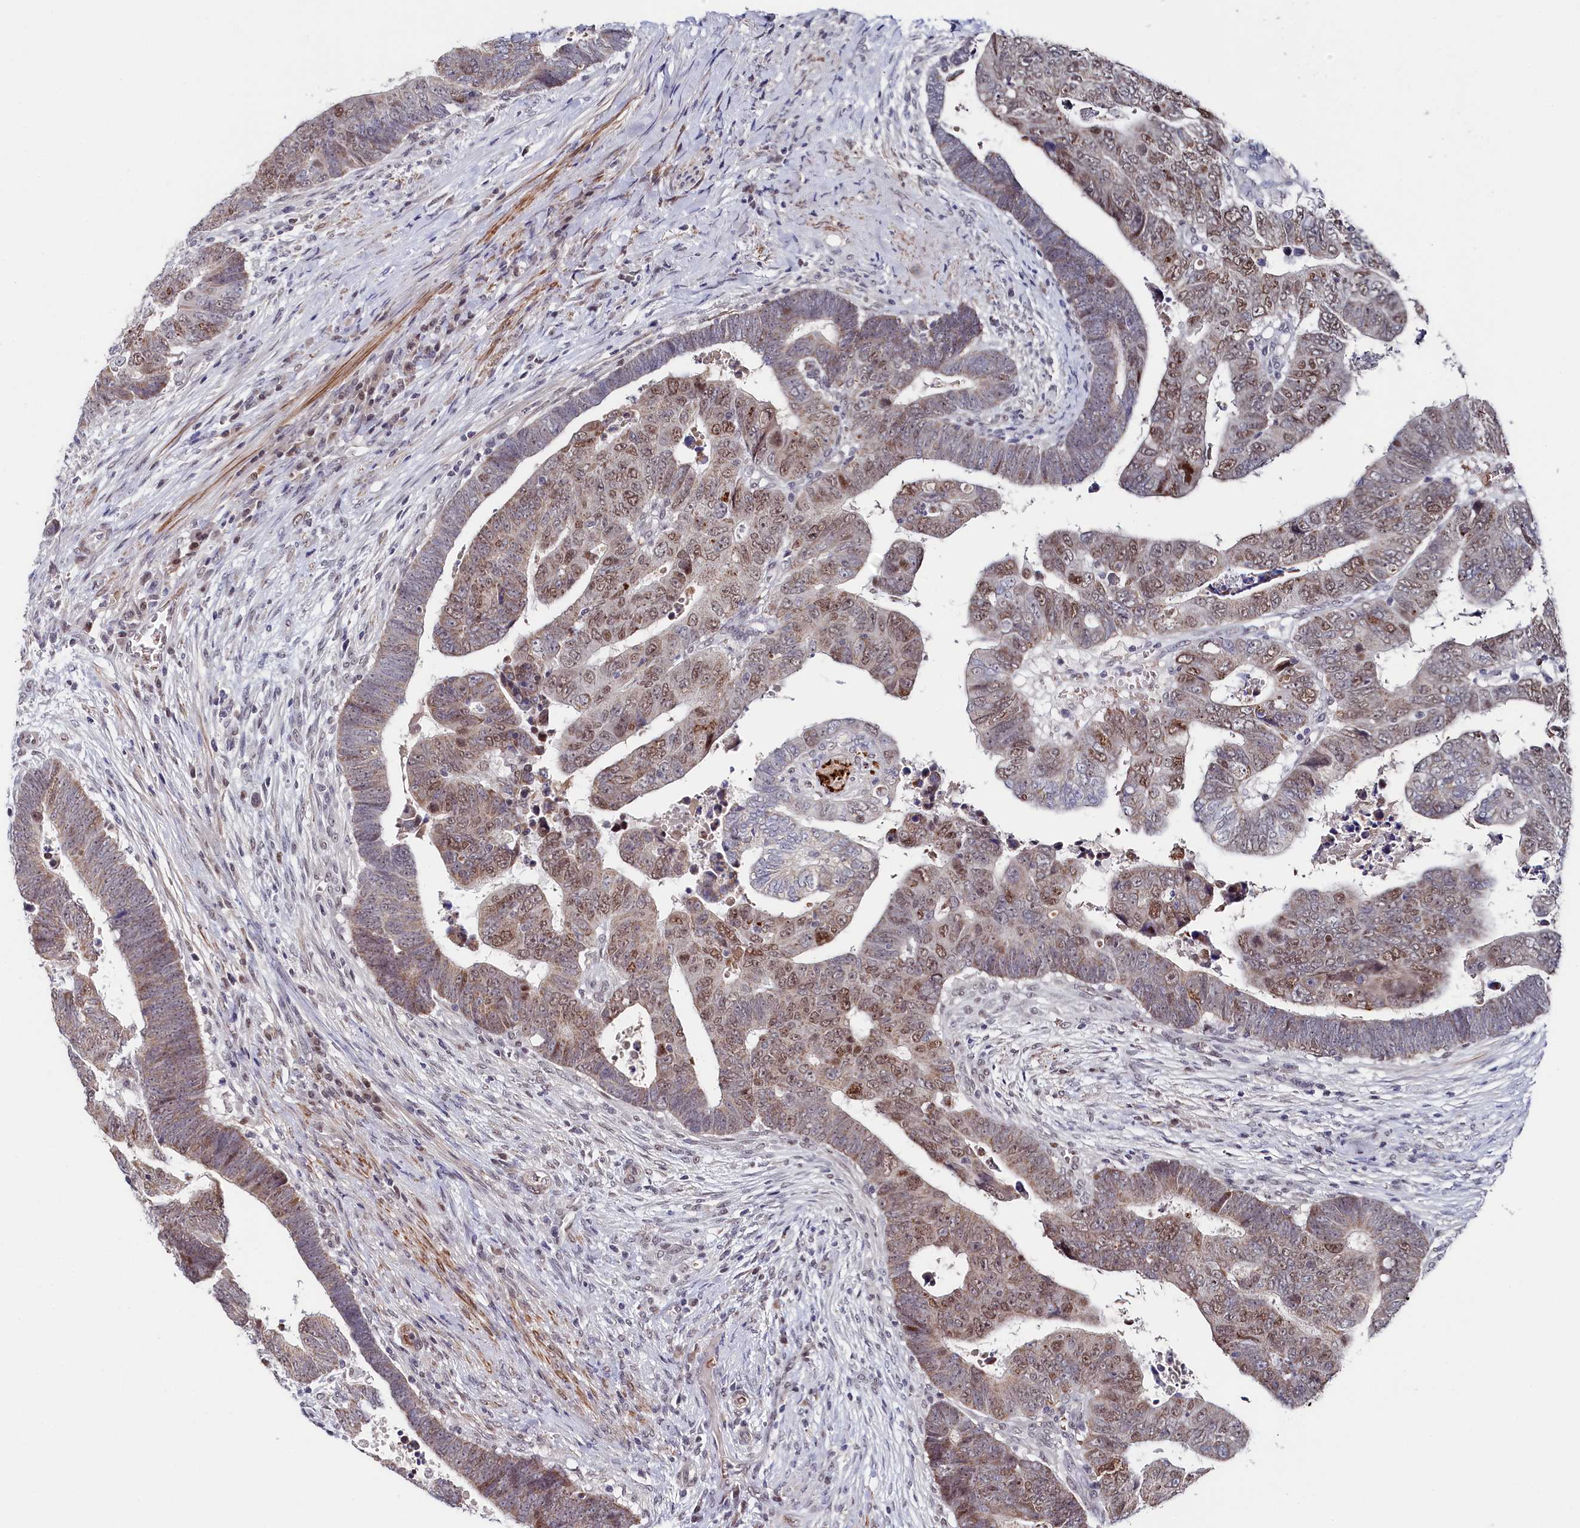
{"staining": {"intensity": "moderate", "quantity": "25%-75%", "location": "nuclear"}, "tissue": "colorectal cancer", "cell_type": "Tumor cells", "image_type": "cancer", "snomed": [{"axis": "morphology", "description": "Normal tissue, NOS"}, {"axis": "morphology", "description": "Adenocarcinoma, NOS"}, {"axis": "topography", "description": "Rectum"}], "caption": "Immunohistochemical staining of human colorectal cancer (adenocarcinoma) displays medium levels of moderate nuclear positivity in about 25%-75% of tumor cells.", "gene": "TIGD4", "patient": {"sex": "female", "age": 65}}